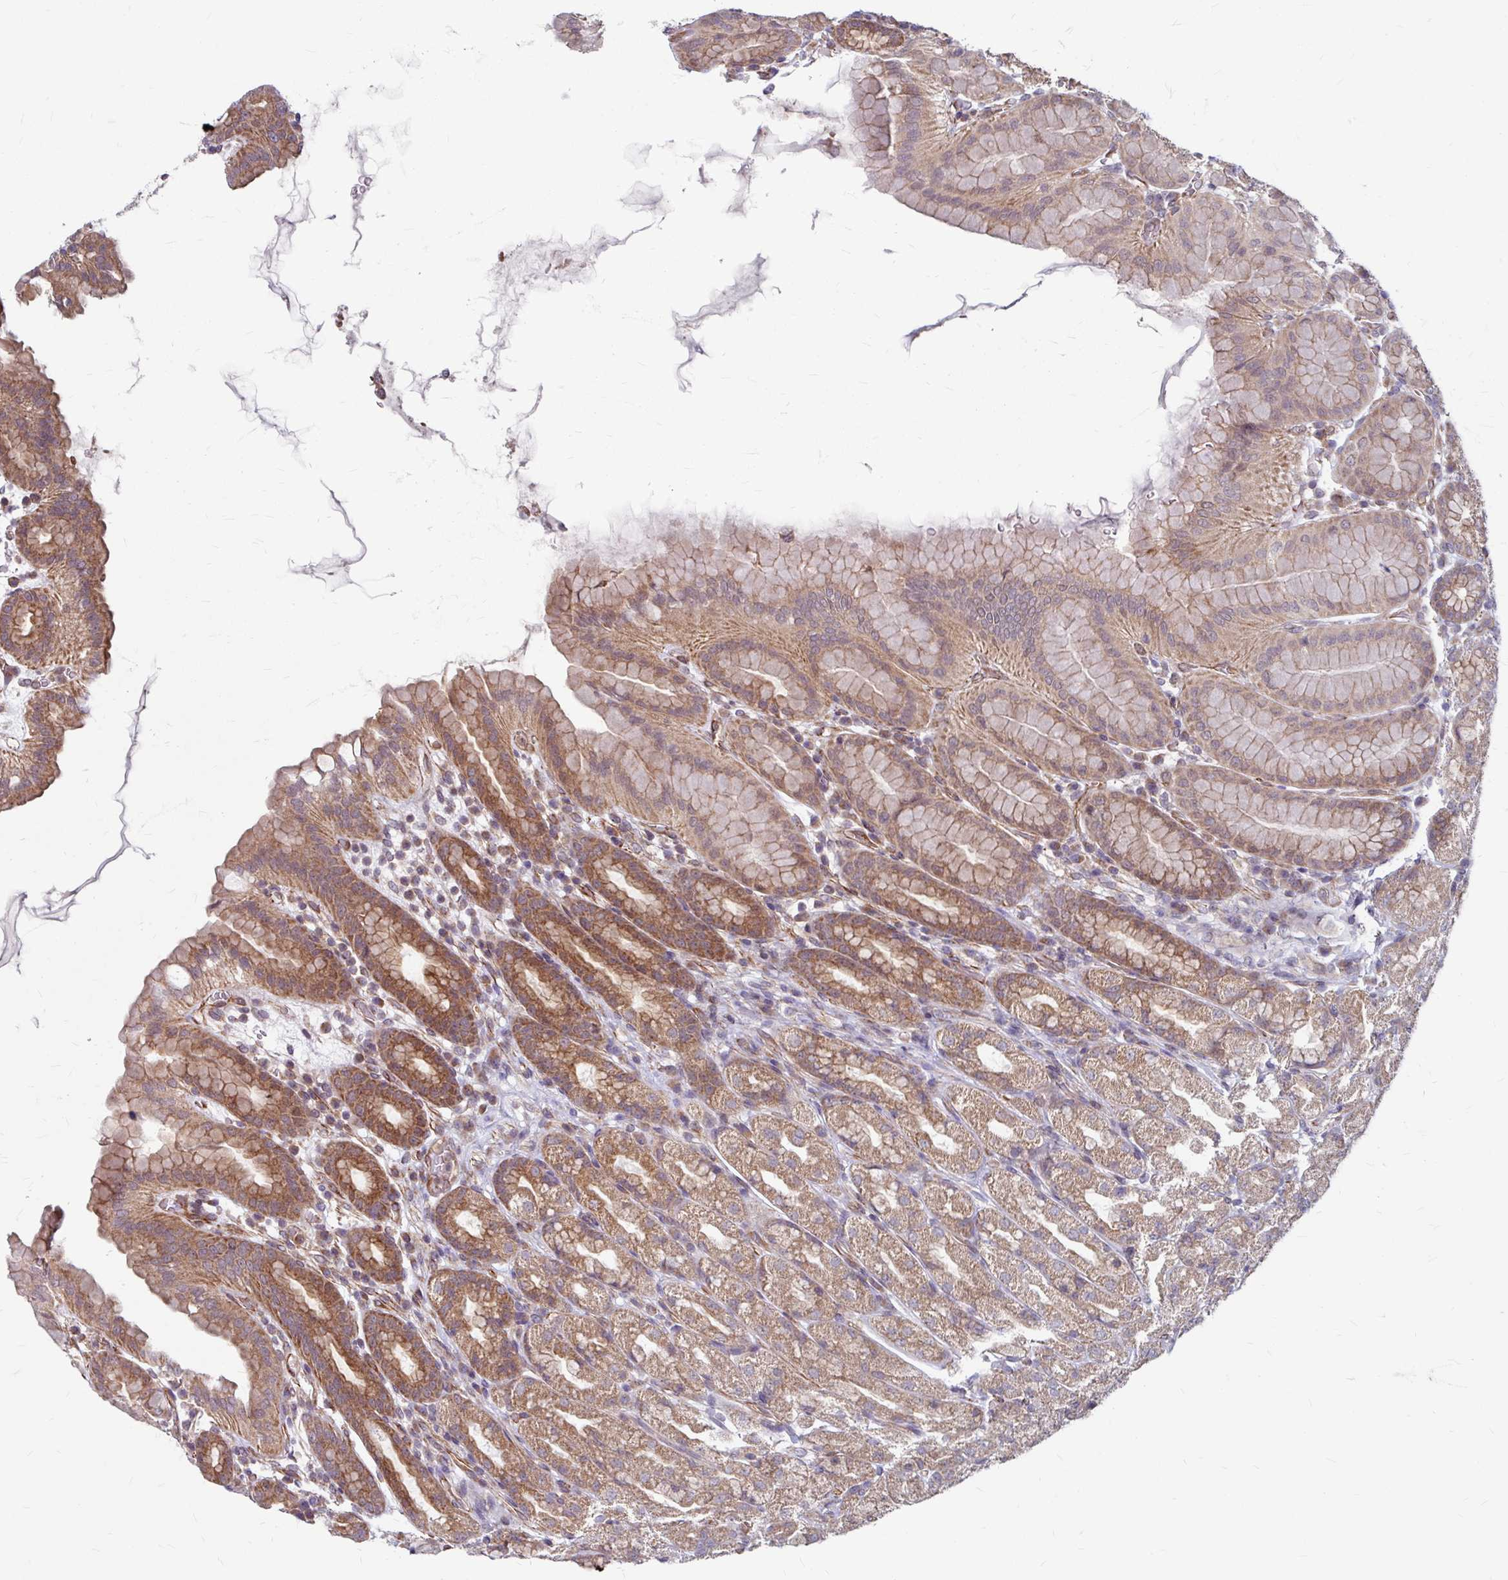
{"staining": {"intensity": "moderate", "quantity": ">75%", "location": "cytoplasmic/membranous"}, "tissue": "stomach", "cell_type": "Glandular cells", "image_type": "normal", "snomed": [{"axis": "morphology", "description": "Normal tissue, NOS"}, {"axis": "topography", "description": "Stomach, upper"}, {"axis": "topography", "description": "Stomach"}], "caption": "This image reveals unremarkable stomach stained with immunohistochemistry (IHC) to label a protein in brown. The cytoplasmic/membranous of glandular cells show moderate positivity for the protein. Nuclei are counter-stained blue.", "gene": "DAAM2", "patient": {"sex": "male", "age": 68}}